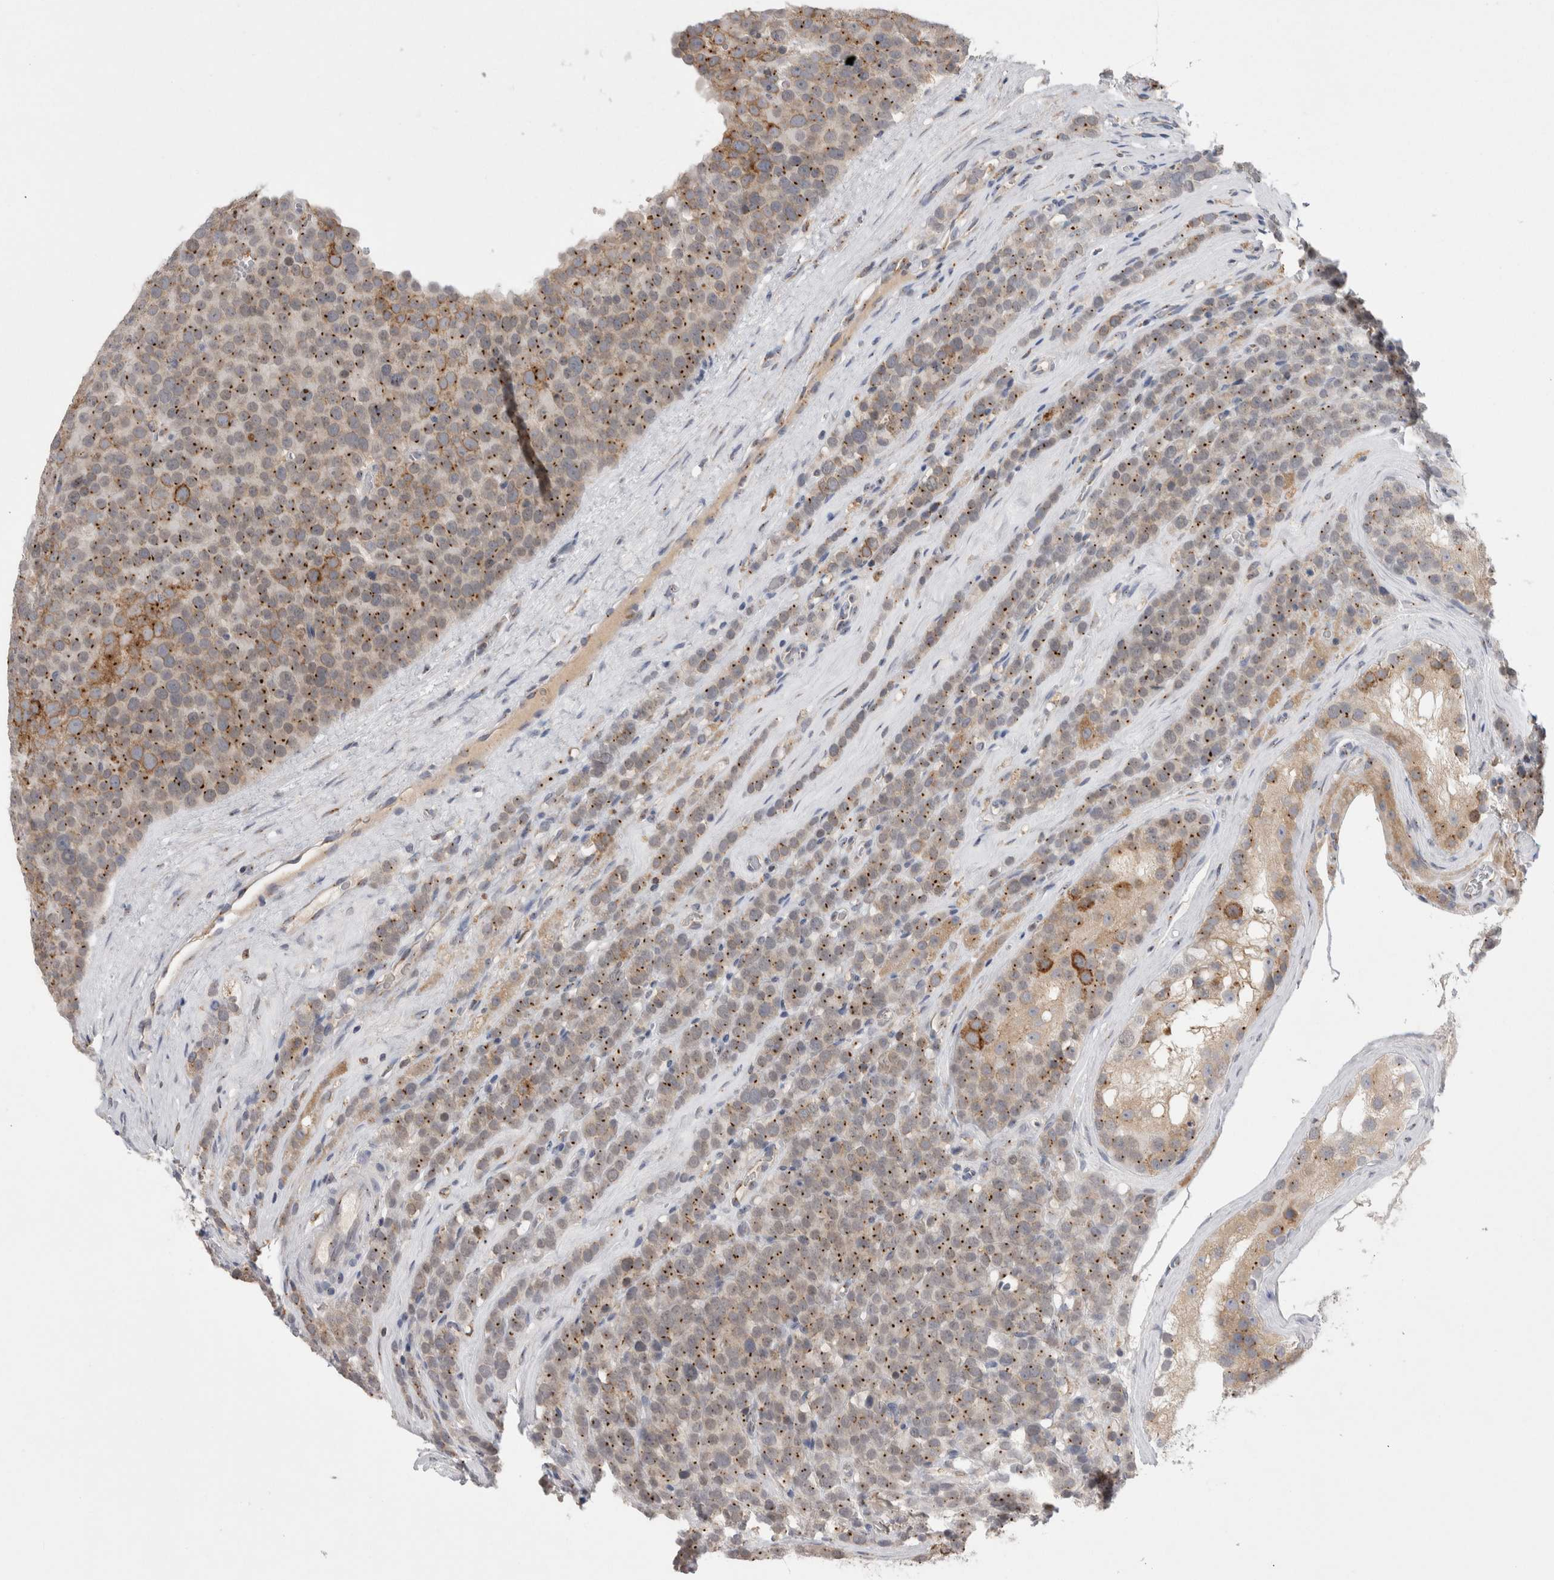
{"staining": {"intensity": "weak", "quantity": "25%-75%", "location": "cytoplasmic/membranous"}, "tissue": "testis cancer", "cell_type": "Tumor cells", "image_type": "cancer", "snomed": [{"axis": "morphology", "description": "Seminoma, NOS"}, {"axis": "topography", "description": "Testis"}], "caption": "Immunohistochemistry (IHC) staining of testis seminoma, which shows low levels of weak cytoplasmic/membranous staining in about 25%-75% of tumor cells indicating weak cytoplasmic/membranous protein expression. The staining was performed using DAB (3,3'-diaminobenzidine) (brown) for protein detection and nuclei were counterstained in hematoxylin (blue).", "gene": "ZNF341", "patient": {"sex": "male", "age": 71}}